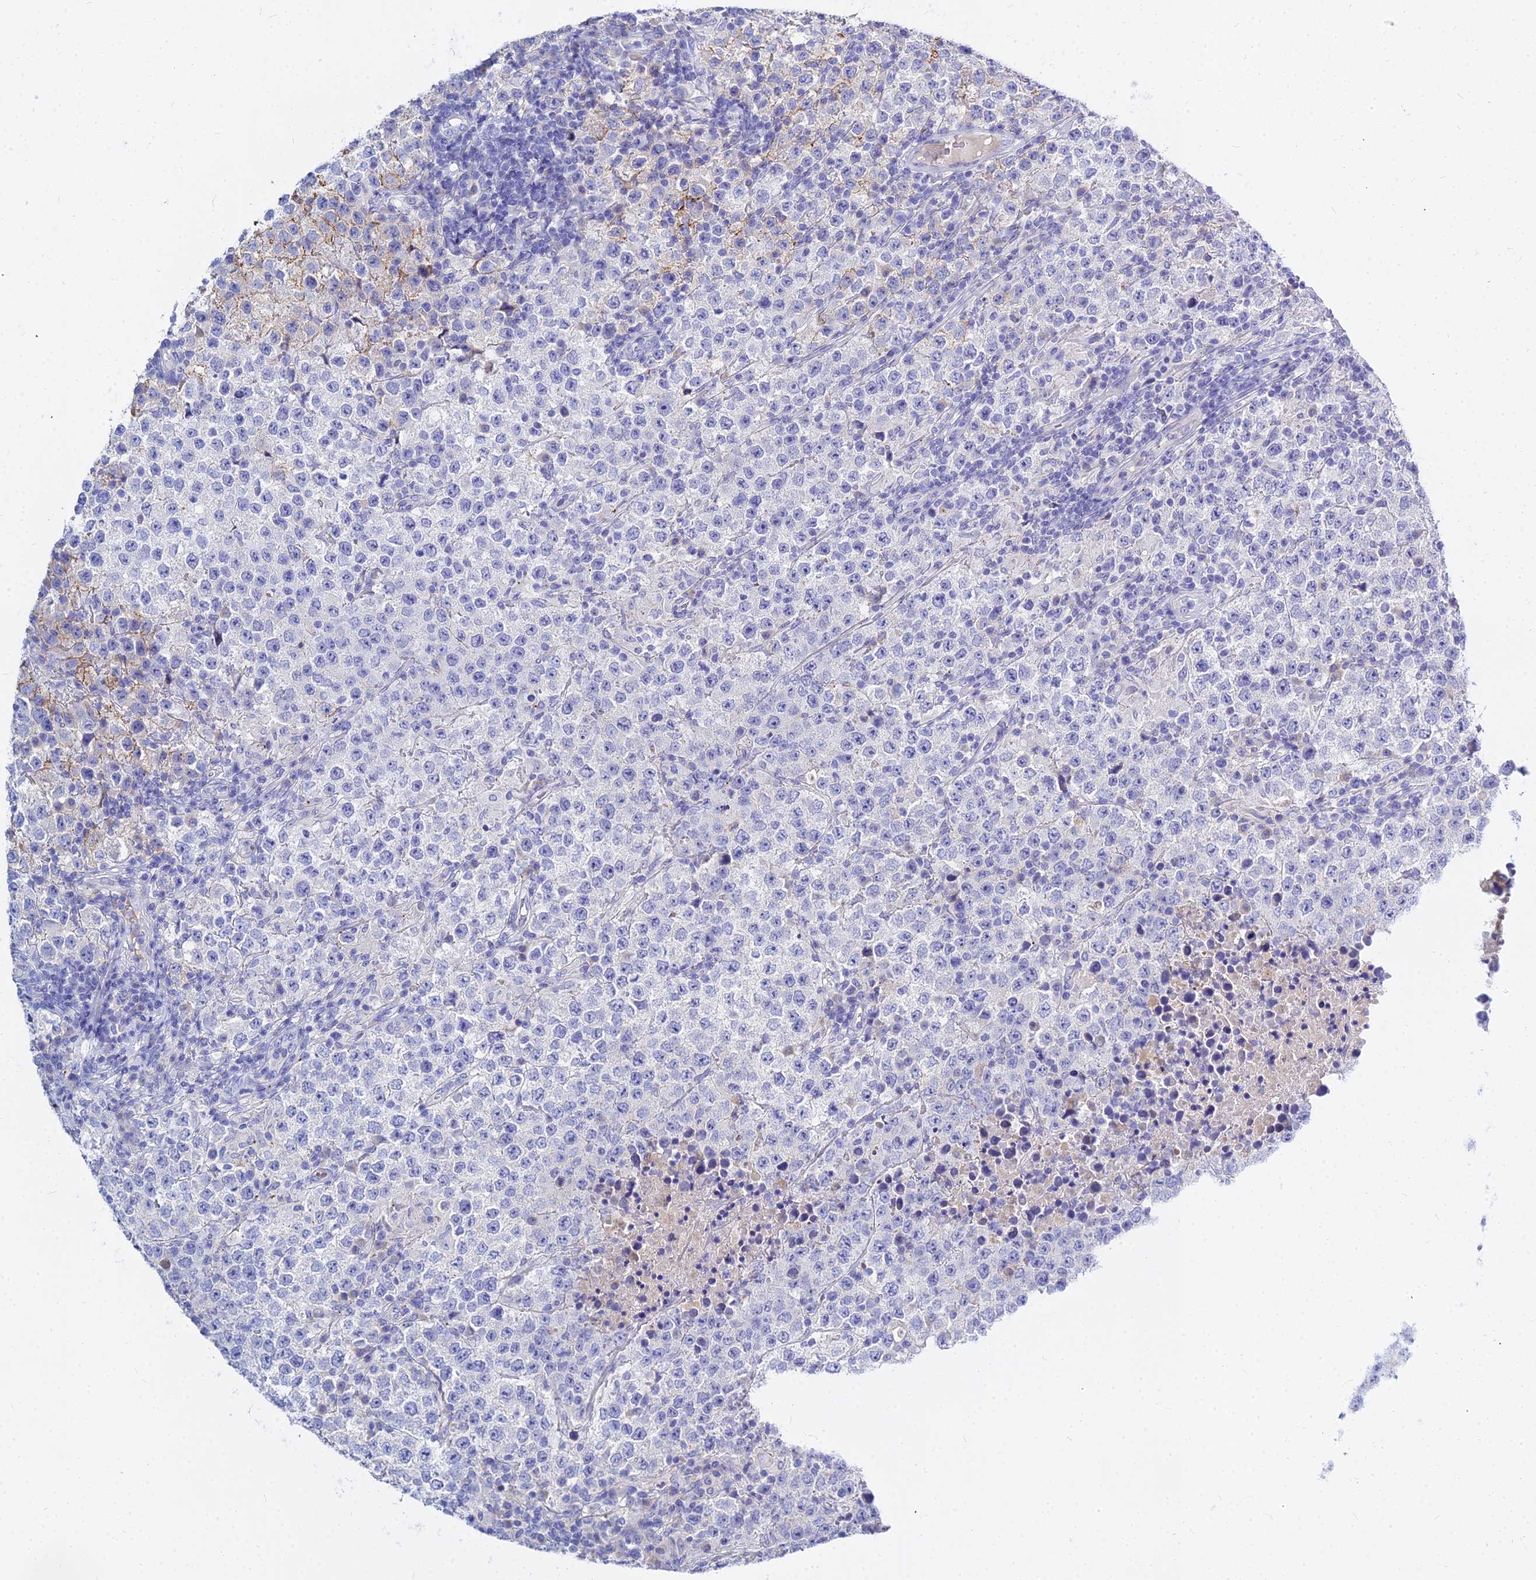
{"staining": {"intensity": "moderate", "quantity": "<25%", "location": "cytoplasmic/membranous"}, "tissue": "testis cancer", "cell_type": "Tumor cells", "image_type": "cancer", "snomed": [{"axis": "morphology", "description": "Seminoma, NOS"}, {"axis": "morphology", "description": "Carcinoma, Embryonal, NOS"}, {"axis": "topography", "description": "Testis"}], "caption": "Testis embryonal carcinoma tissue reveals moderate cytoplasmic/membranous positivity in about <25% of tumor cells", "gene": "ZNF552", "patient": {"sex": "male", "age": 41}}